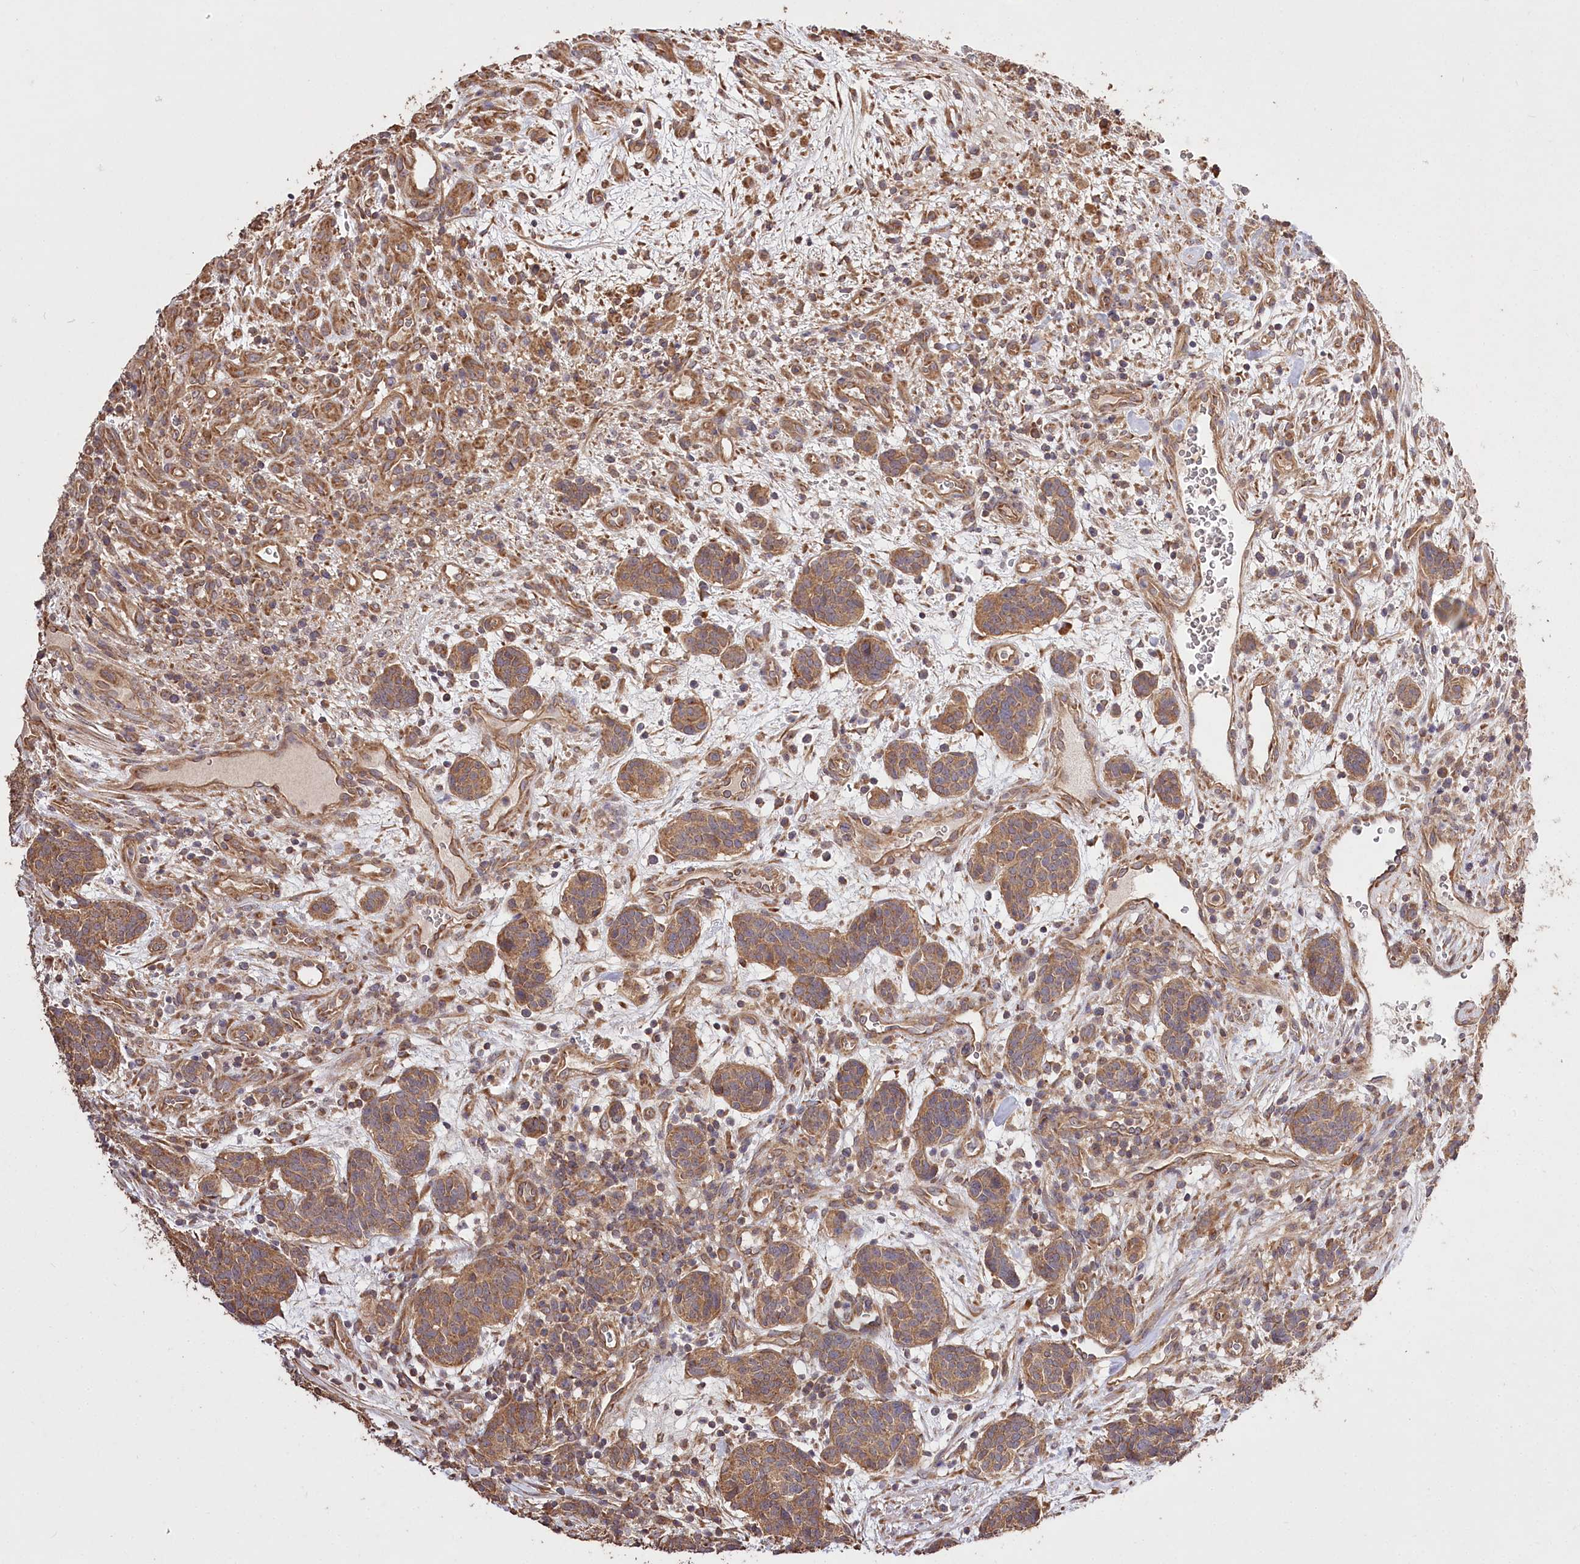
{"staining": {"intensity": "moderate", "quantity": ">75%", "location": "cytoplasmic/membranous"}, "tissue": "carcinoid", "cell_type": "Tumor cells", "image_type": "cancer", "snomed": [{"axis": "morphology", "description": "Carcinoid, malignant, NOS"}, {"axis": "topography", "description": "Lung"}], "caption": "Carcinoid stained with a brown dye displays moderate cytoplasmic/membranous positive staining in approximately >75% of tumor cells.", "gene": "PRSS53", "patient": {"sex": "female", "age": 46}}